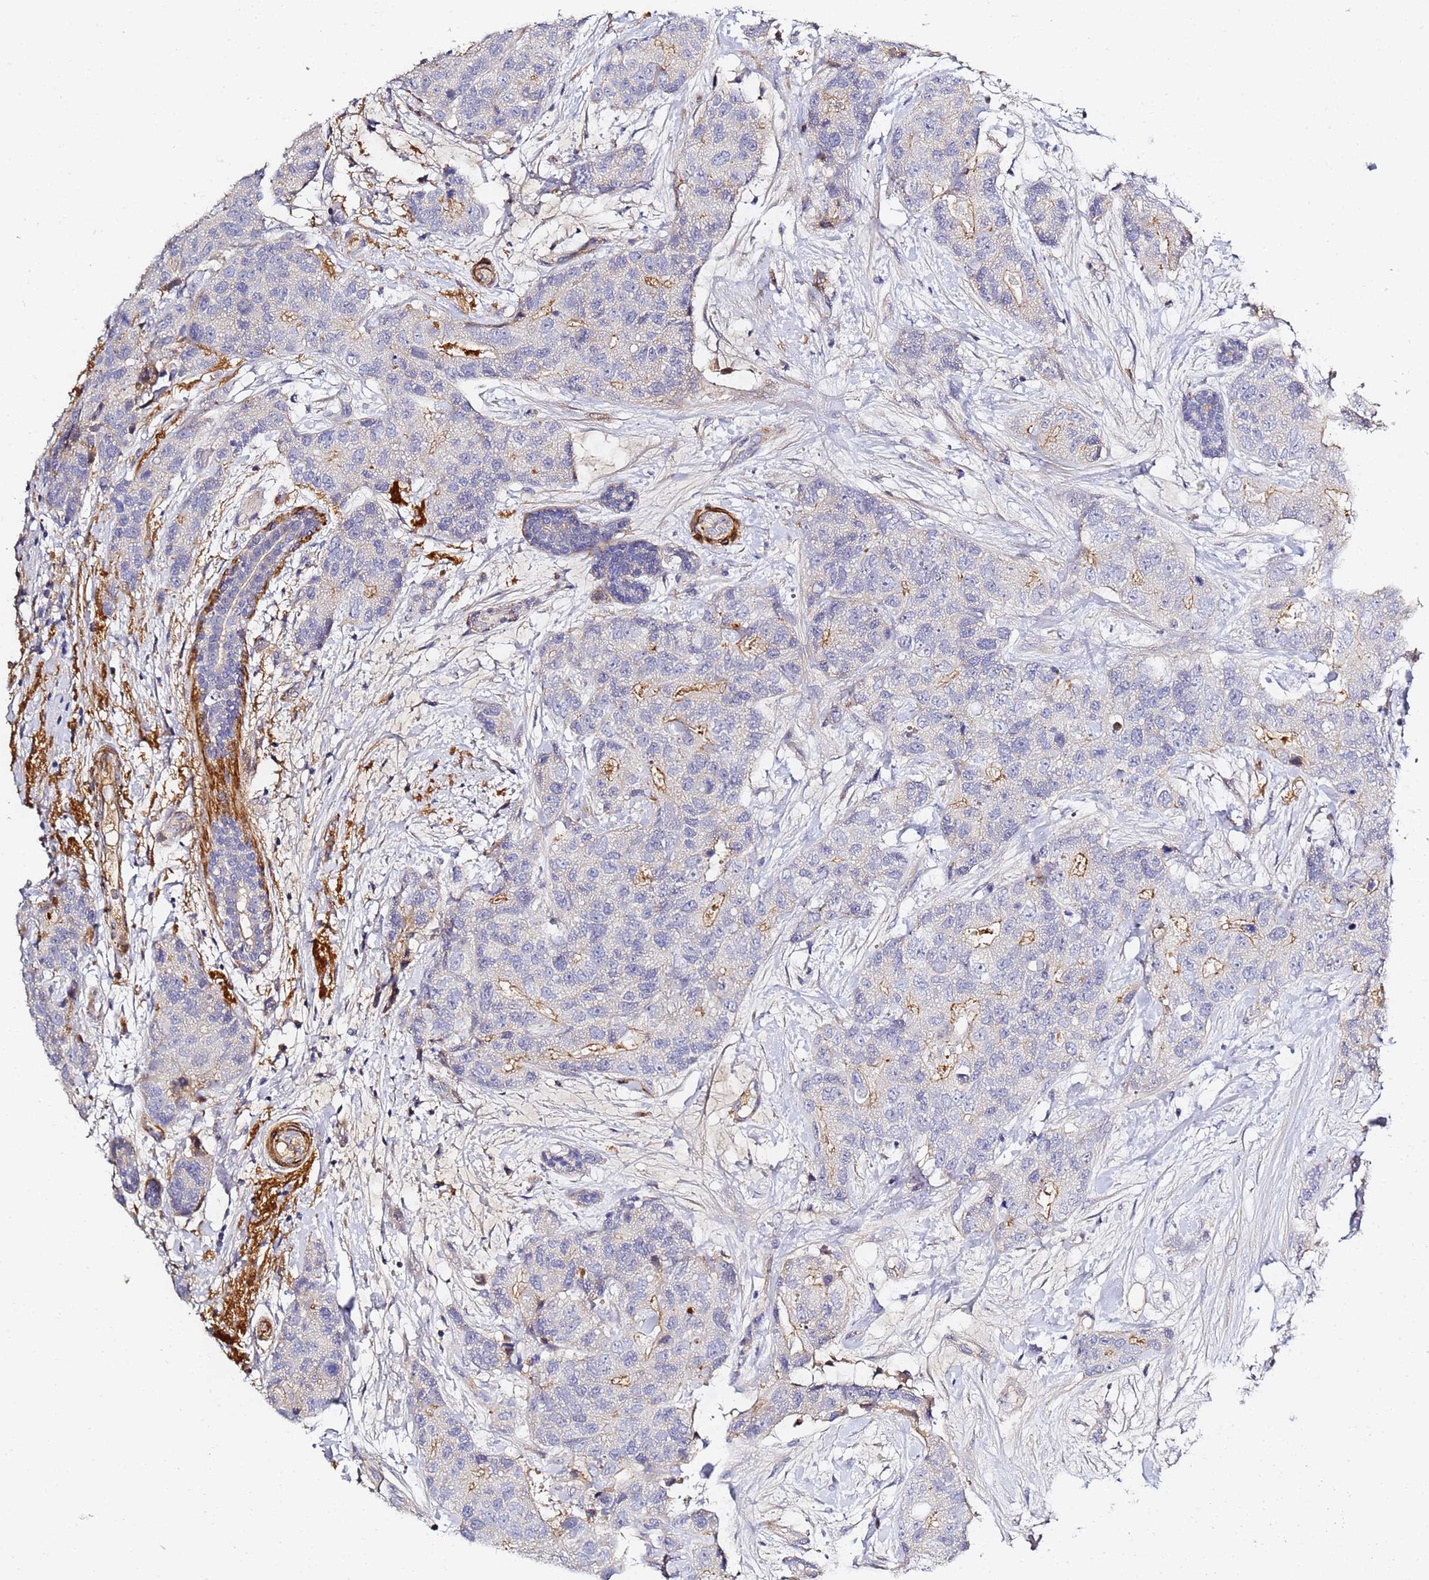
{"staining": {"intensity": "moderate", "quantity": "<25%", "location": "cytoplasmic/membranous"}, "tissue": "breast cancer", "cell_type": "Tumor cells", "image_type": "cancer", "snomed": [{"axis": "morphology", "description": "Duct carcinoma"}, {"axis": "topography", "description": "Breast"}], "caption": "Immunohistochemistry photomicrograph of human breast intraductal carcinoma stained for a protein (brown), which exhibits low levels of moderate cytoplasmic/membranous staining in about <25% of tumor cells.", "gene": "CFH", "patient": {"sex": "female", "age": 62}}